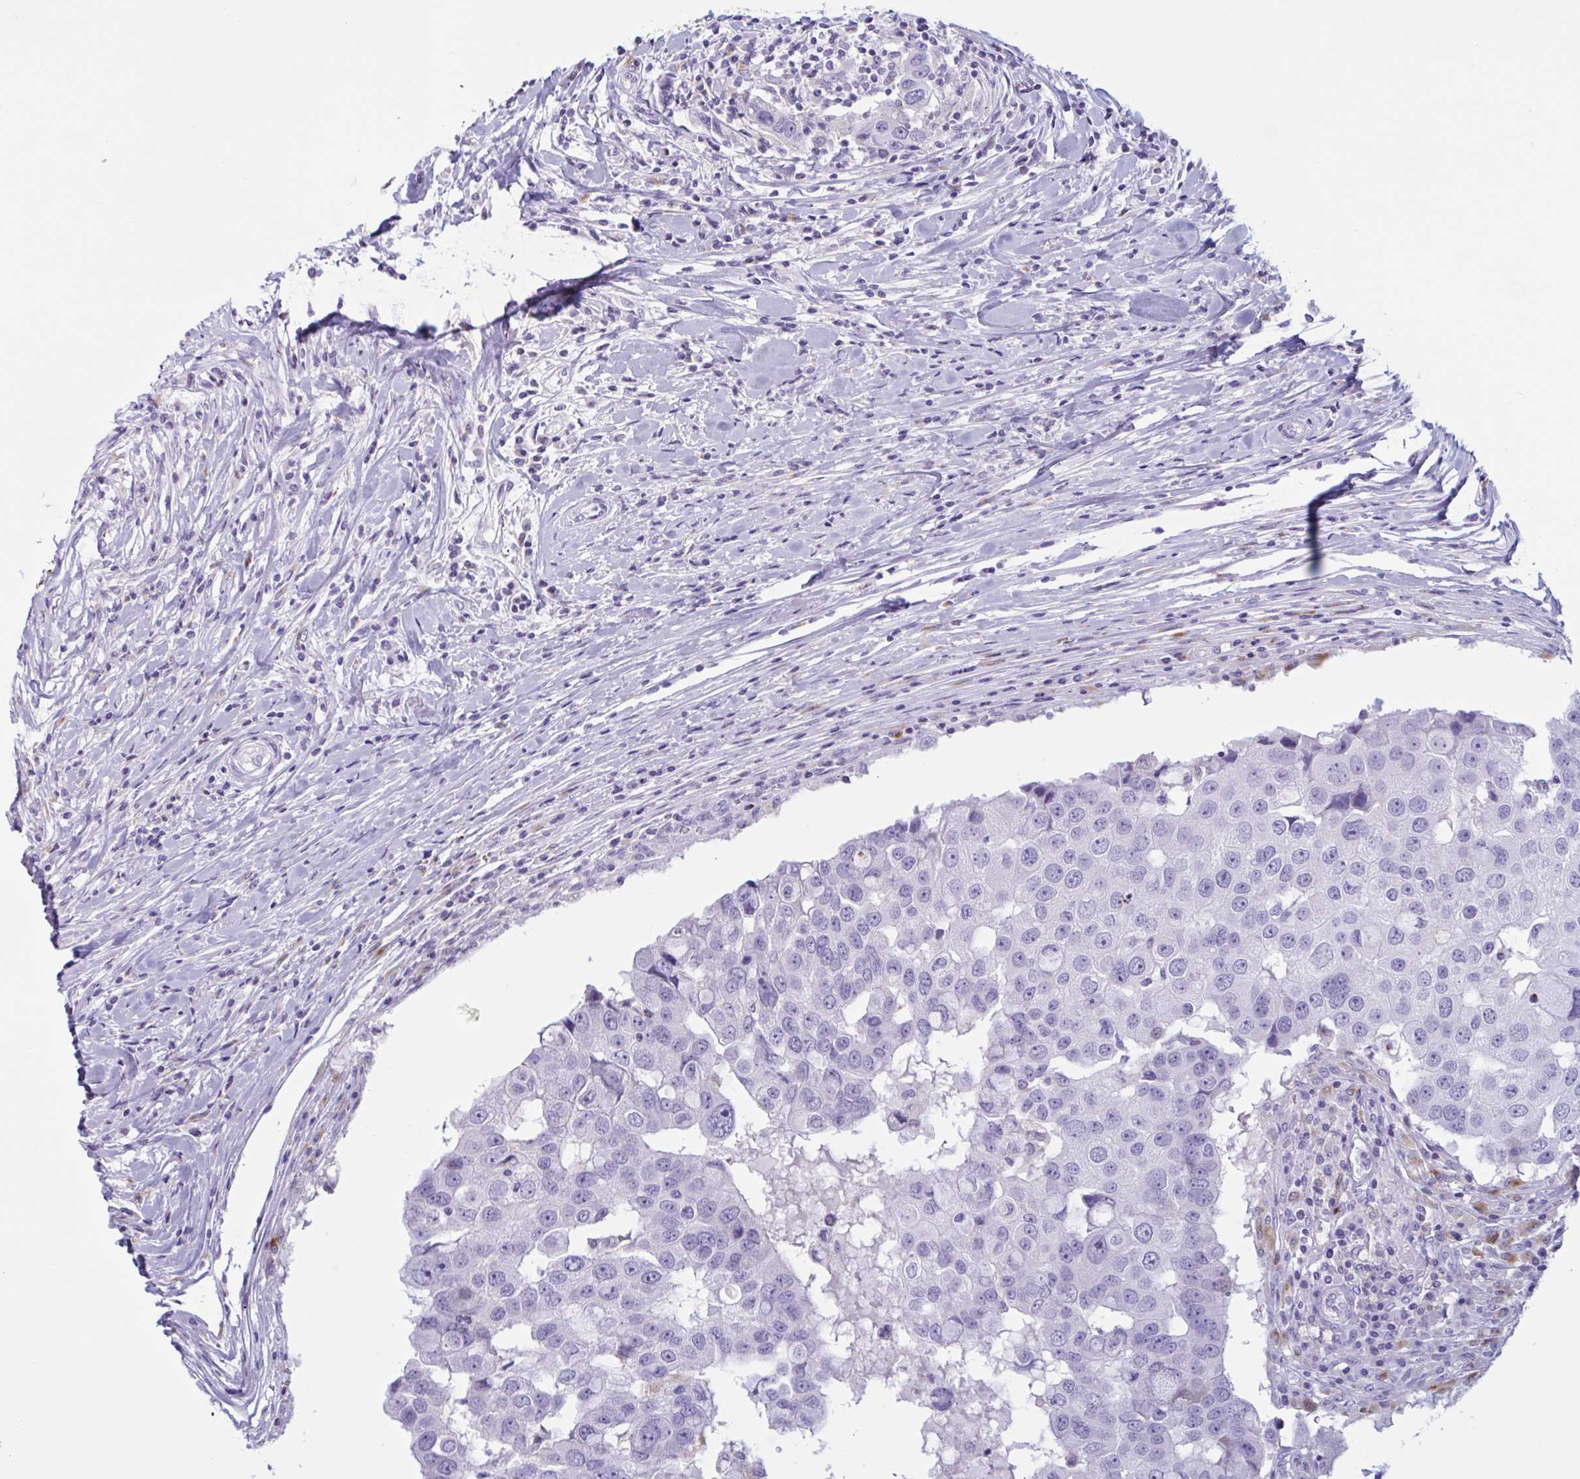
{"staining": {"intensity": "negative", "quantity": "none", "location": "none"}, "tissue": "breast cancer", "cell_type": "Tumor cells", "image_type": "cancer", "snomed": [{"axis": "morphology", "description": "Duct carcinoma"}, {"axis": "topography", "description": "Breast"}], "caption": "DAB immunohistochemical staining of human breast cancer shows no significant positivity in tumor cells. (DAB (3,3'-diaminobenzidine) immunohistochemistry with hematoxylin counter stain).", "gene": "XCL1", "patient": {"sex": "female", "age": 27}}